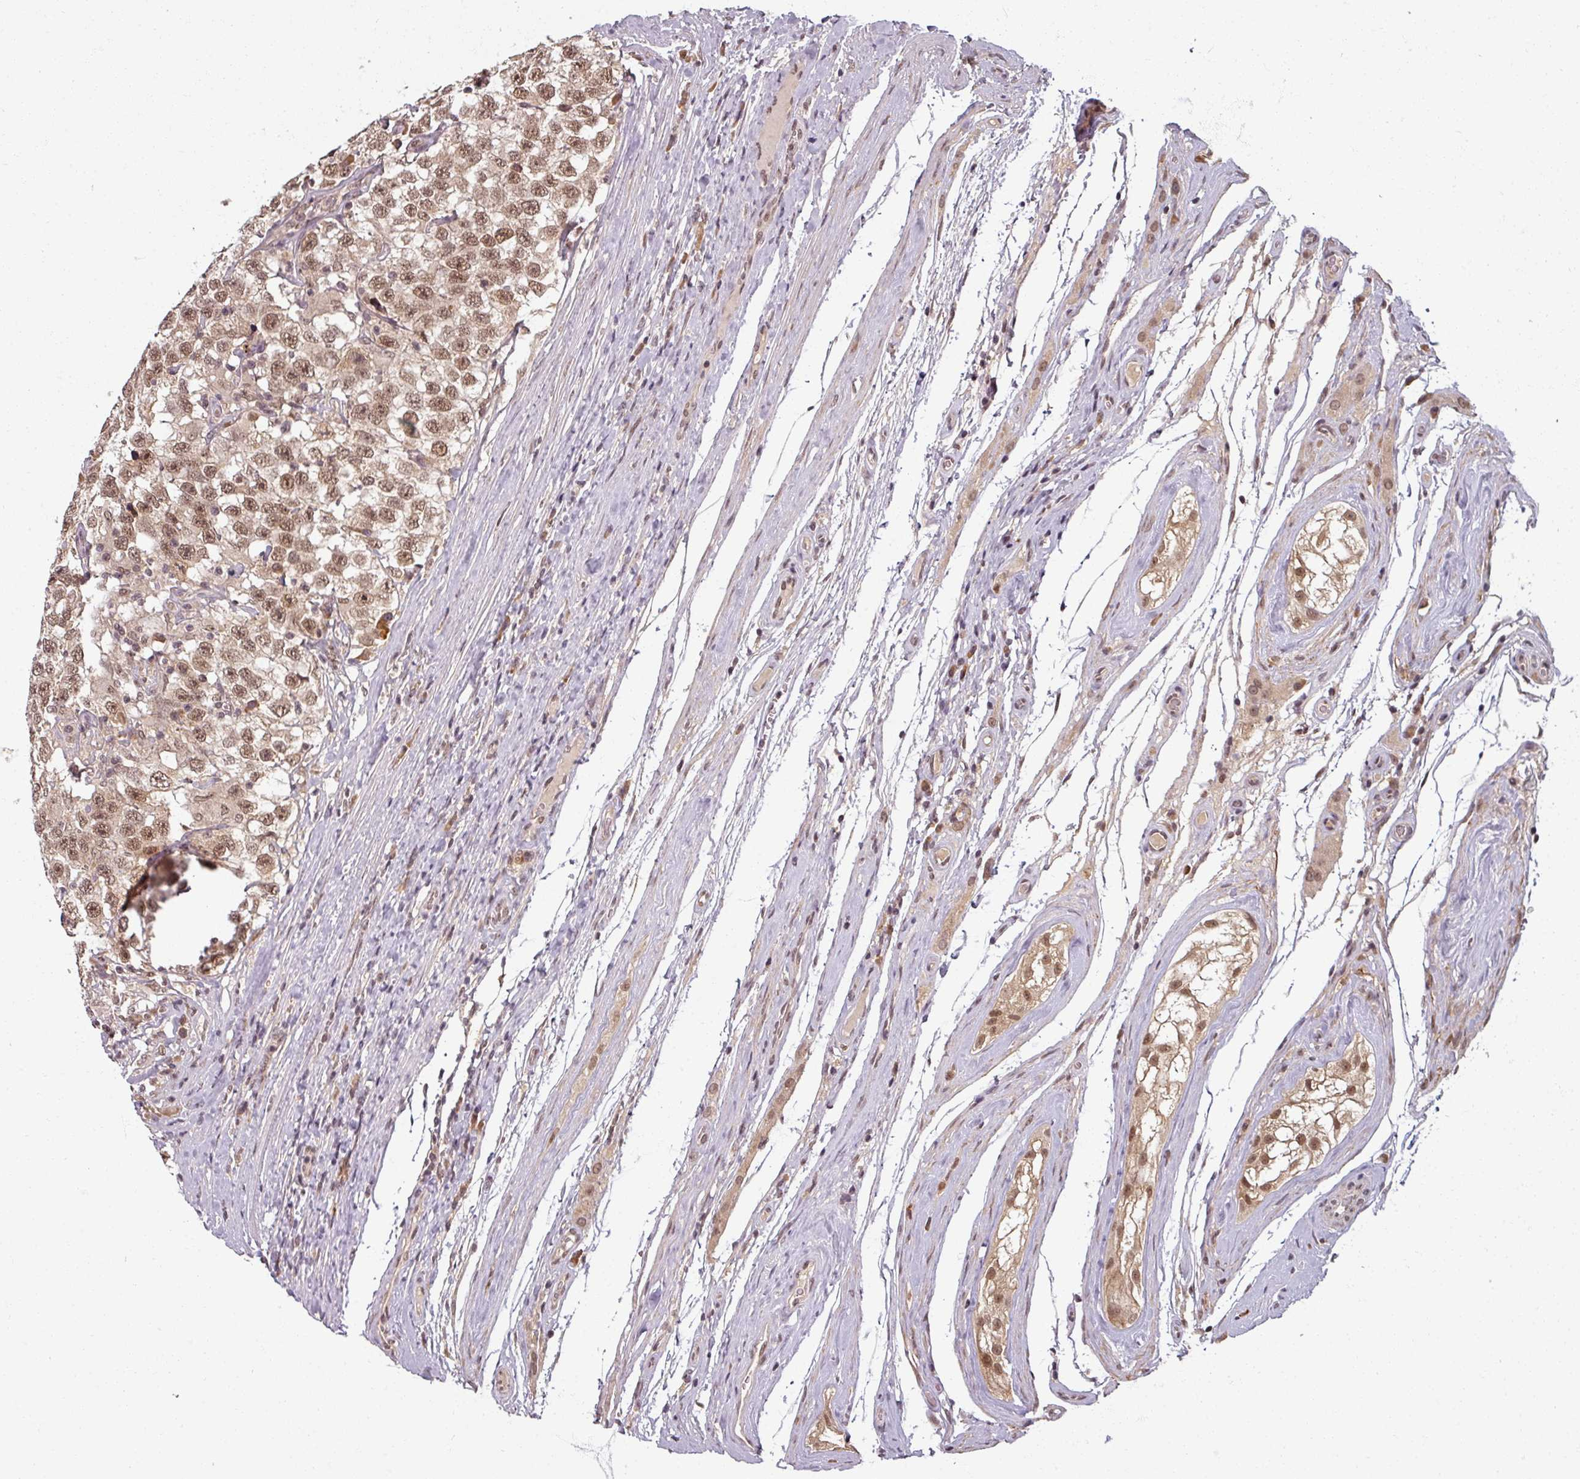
{"staining": {"intensity": "moderate", "quantity": ">75%", "location": "nuclear"}, "tissue": "testis cancer", "cell_type": "Tumor cells", "image_type": "cancer", "snomed": [{"axis": "morphology", "description": "Seminoma, NOS"}, {"axis": "topography", "description": "Testis"}], "caption": "Immunohistochemical staining of human testis seminoma shows medium levels of moderate nuclear protein expression in approximately >75% of tumor cells.", "gene": "POLR2G", "patient": {"sex": "male", "age": 41}}